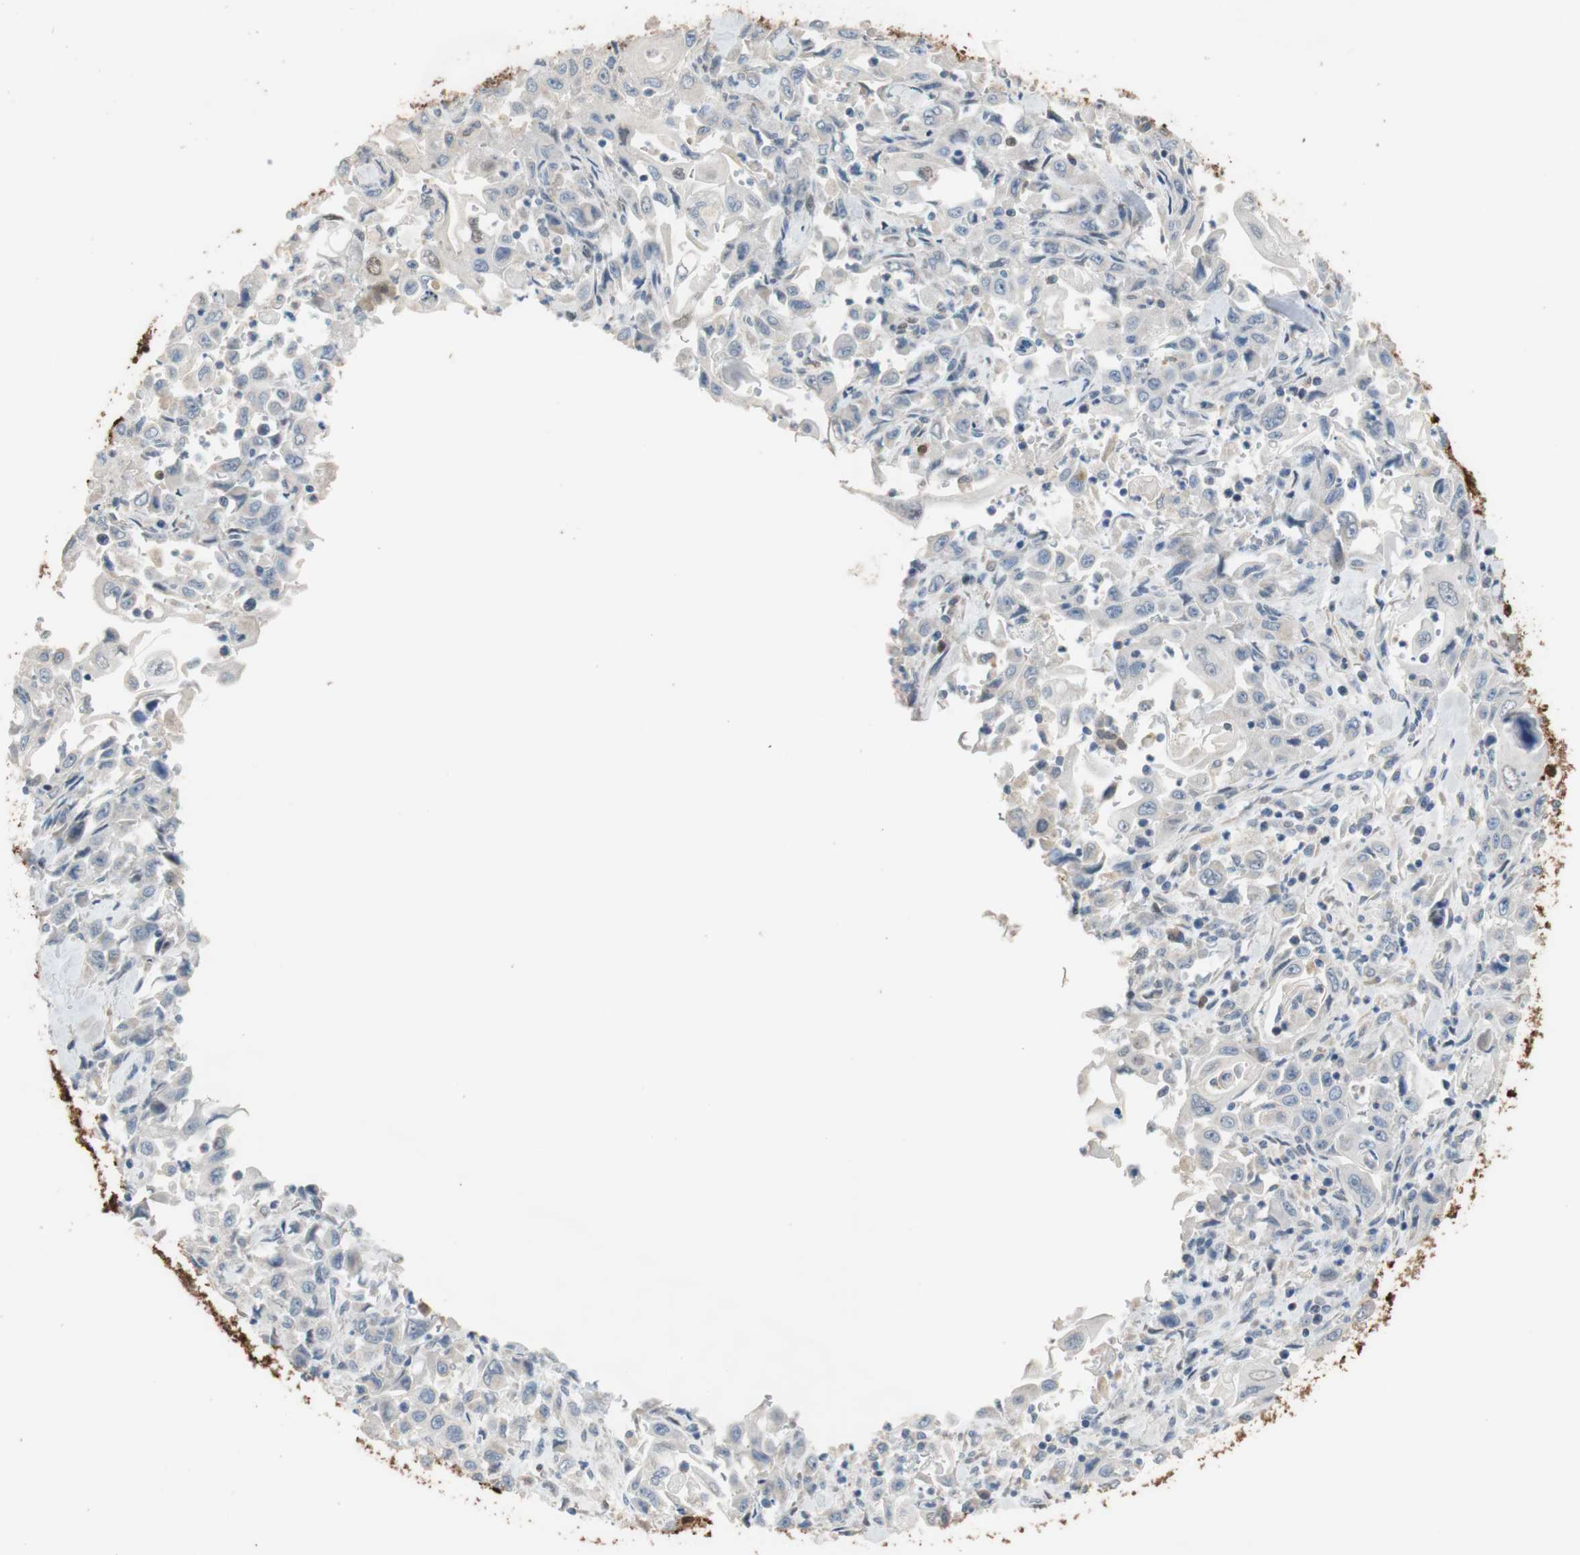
{"staining": {"intensity": "negative", "quantity": "none", "location": "none"}, "tissue": "pancreatic cancer", "cell_type": "Tumor cells", "image_type": "cancer", "snomed": [{"axis": "morphology", "description": "Adenocarcinoma, NOS"}, {"axis": "topography", "description": "Pancreas"}], "caption": "Immunohistochemistry micrograph of neoplastic tissue: pancreatic cancer (adenocarcinoma) stained with DAB reveals no significant protein positivity in tumor cells.", "gene": "ALDH1A2", "patient": {"sex": "male", "age": 70}}